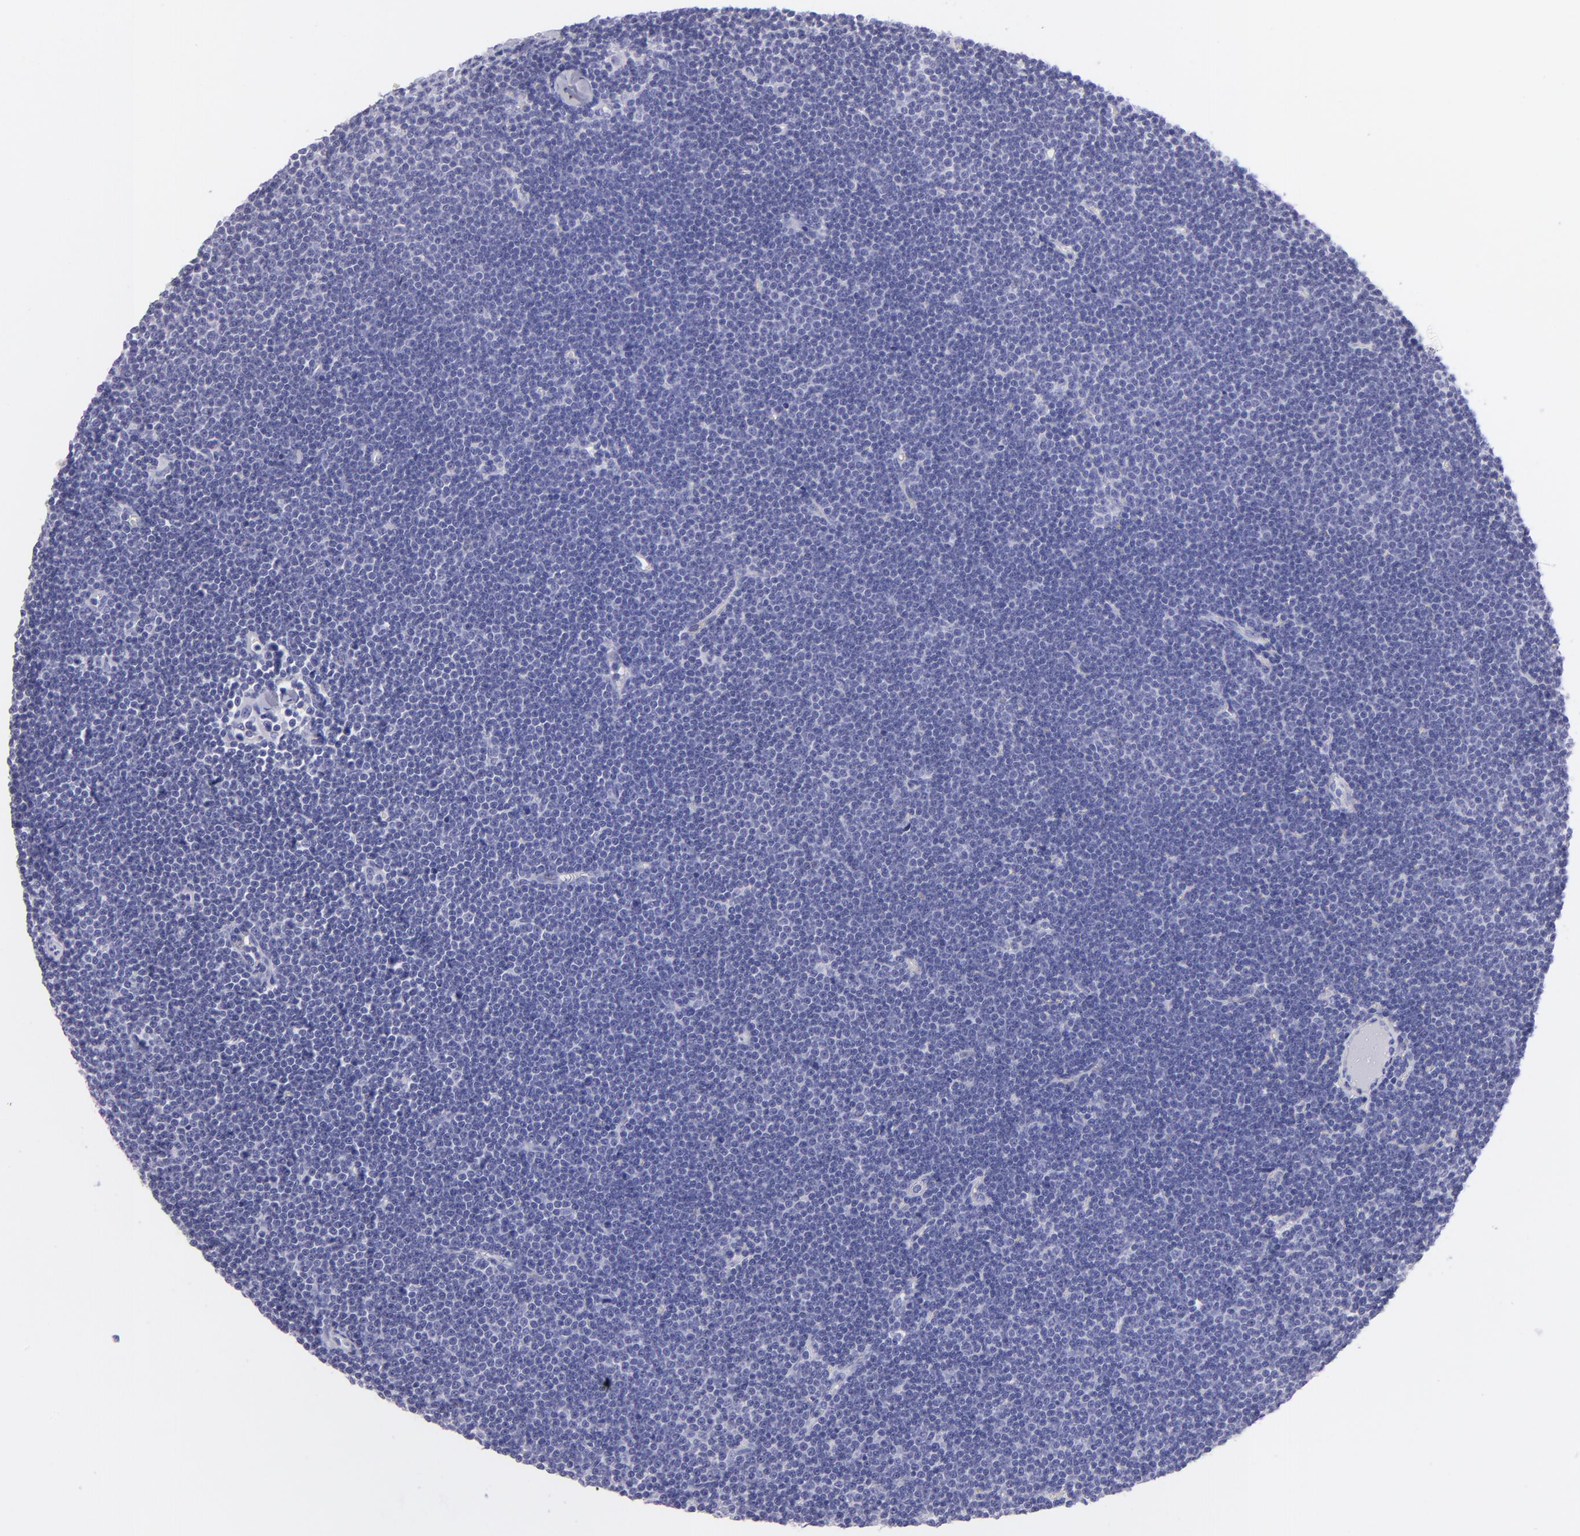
{"staining": {"intensity": "negative", "quantity": "none", "location": "none"}, "tissue": "lymphoma", "cell_type": "Tumor cells", "image_type": "cancer", "snomed": [{"axis": "morphology", "description": "Malignant lymphoma, non-Hodgkin's type, Low grade"}, {"axis": "topography", "description": "Lymph node"}], "caption": "An image of malignant lymphoma, non-Hodgkin's type (low-grade) stained for a protein displays no brown staining in tumor cells.", "gene": "SLC1A2", "patient": {"sex": "female", "age": 73}}